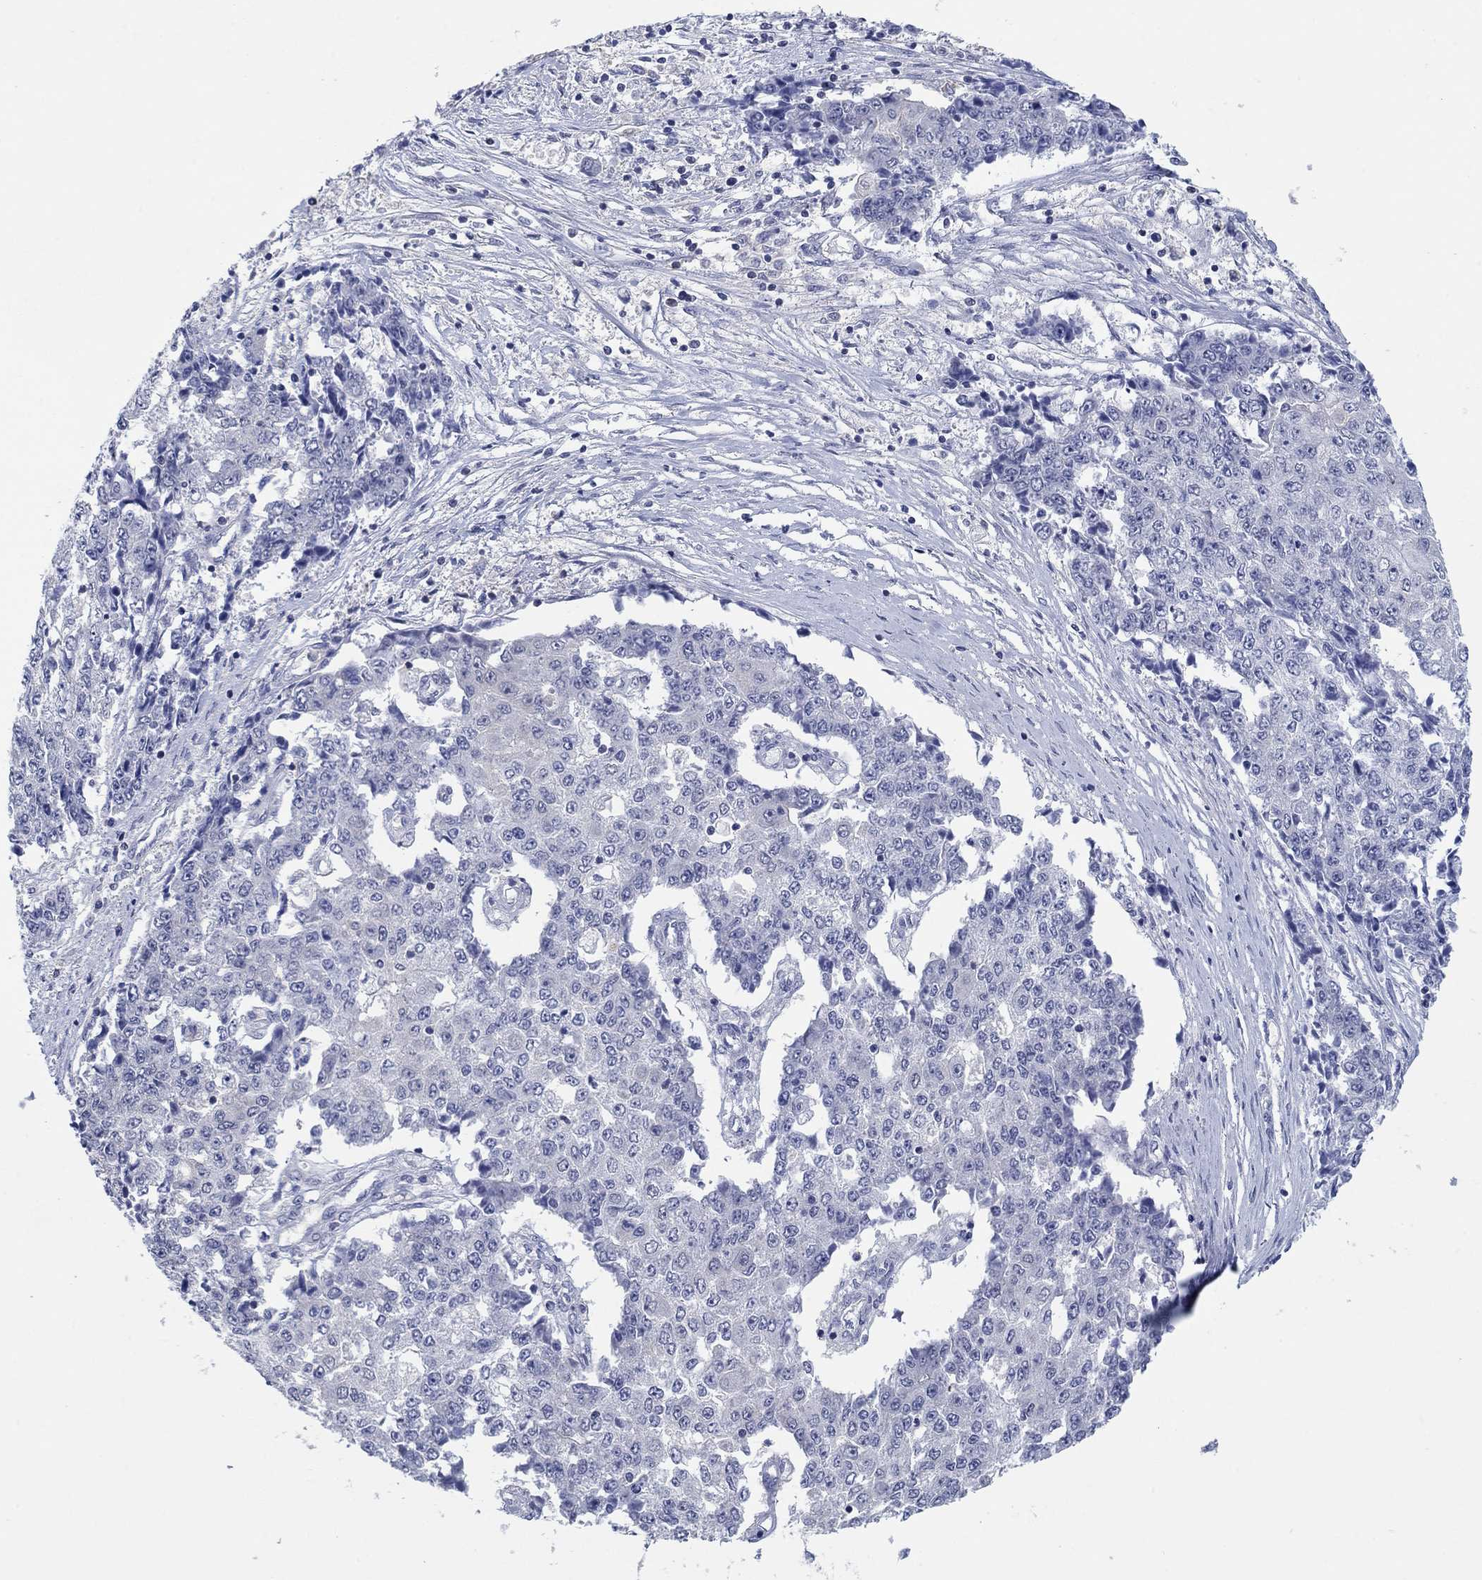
{"staining": {"intensity": "negative", "quantity": "none", "location": "none"}, "tissue": "ovarian cancer", "cell_type": "Tumor cells", "image_type": "cancer", "snomed": [{"axis": "morphology", "description": "Carcinoma, endometroid"}, {"axis": "topography", "description": "Ovary"}], "caption": "Tumor cells show no significant positivity in ovarian endometroid carcinoma.", "gene": "FER1L6", "patient": {"sex": "female", "age": 42}}